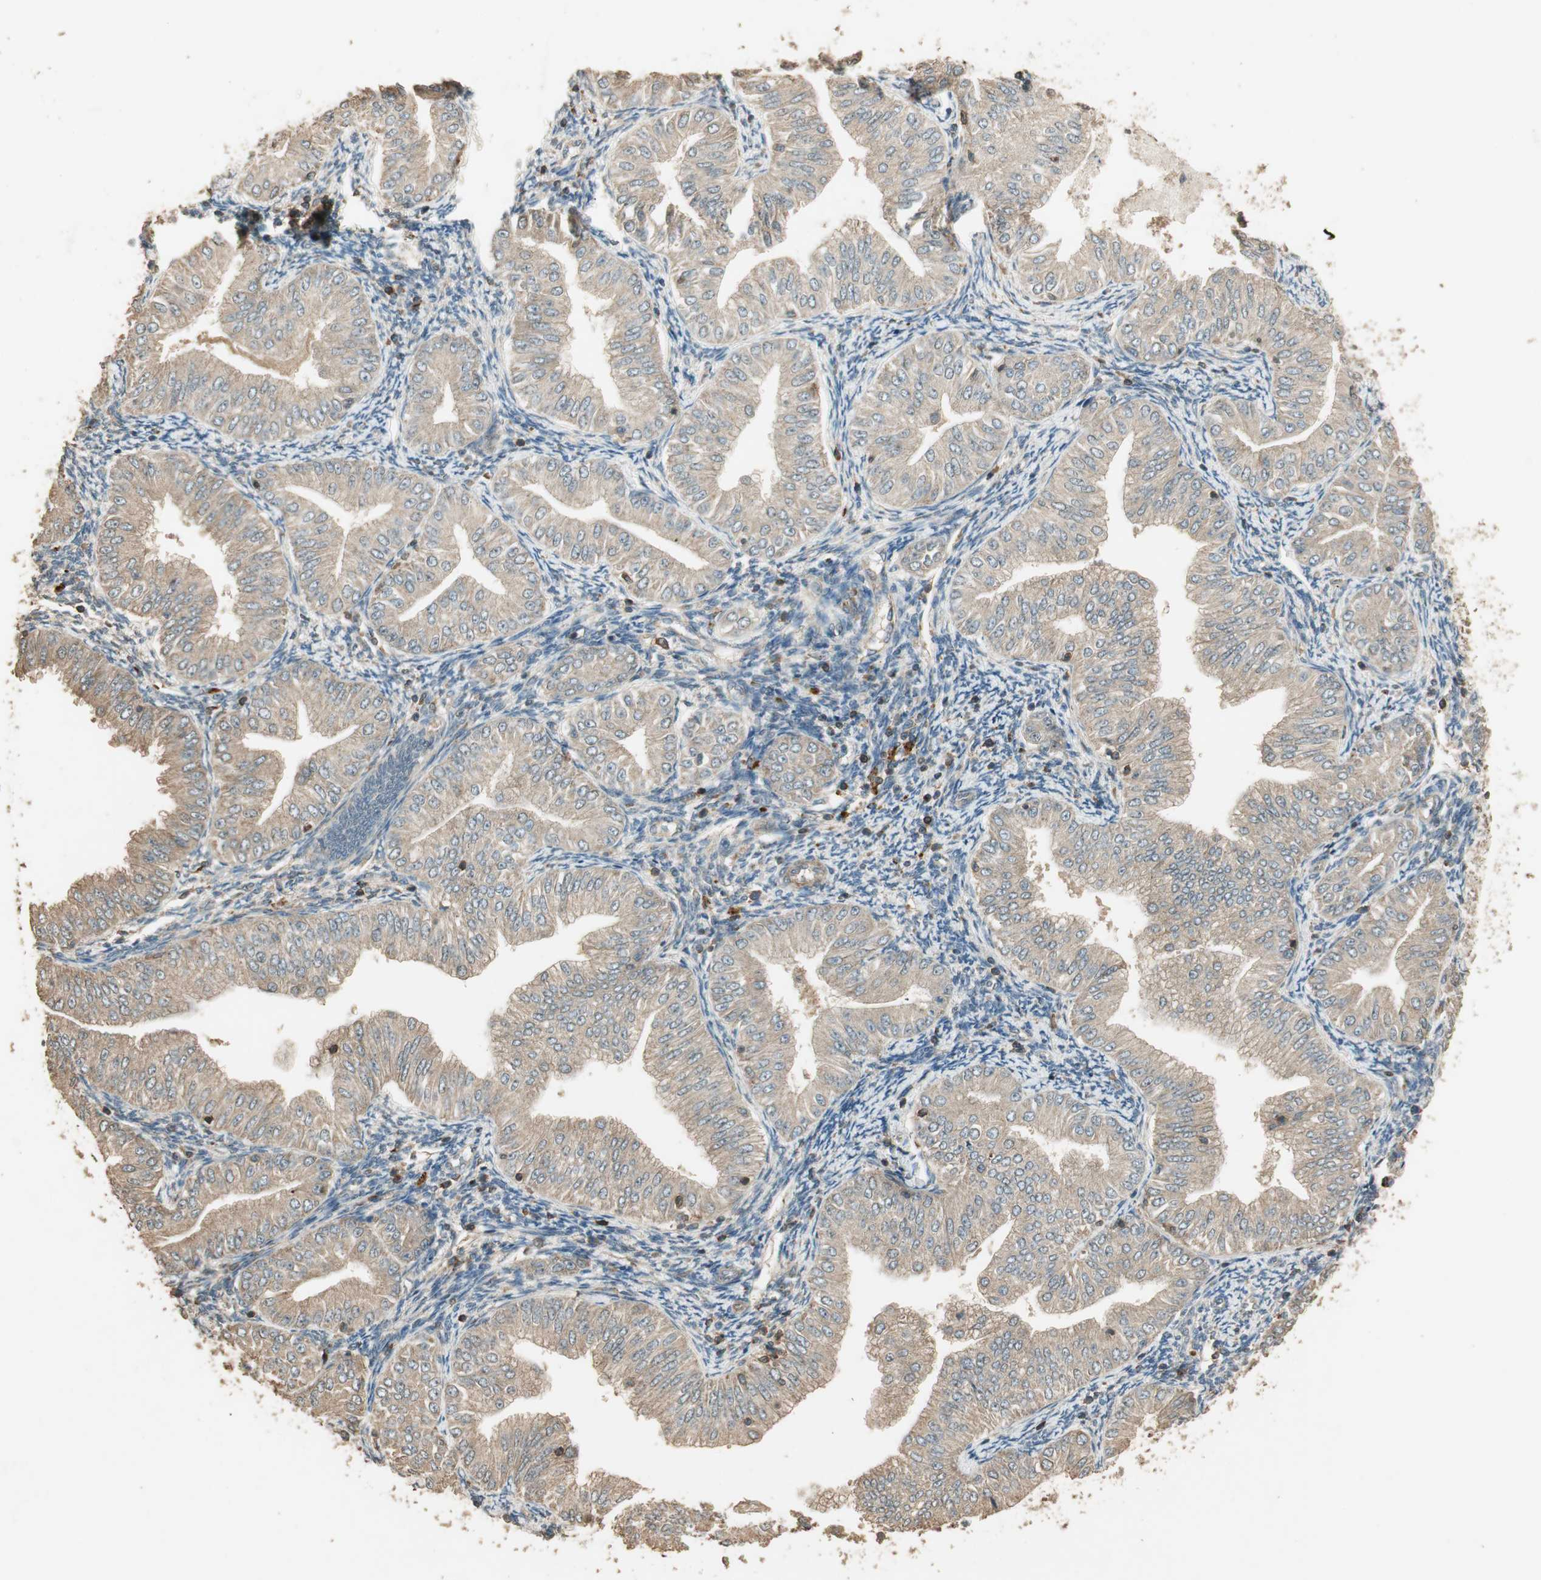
{"staining": {"intensity": "weak", "quantity": ">75%", "location": "cytoplasmic/membranous"}, "tissue": "endometrial cancer", "cell_type": "Tumor cells", "image_type": "cancer", "snomed": [{"axis": "morphology", "description": "Normal tissue, NOS"}, {"axis": "morphology", "description": "Adenocarcinoma, NOS"}, {"axis": "topography", "description": "Endometrium"}], "caption": "Endometrial cancer was stained to show a protein in brown. There is low levels of weak cytoplasmic/membranous staining in about >75% of tumor cells.", "gene": "USP2", "patient": {"sex": "female", "age": 53}}